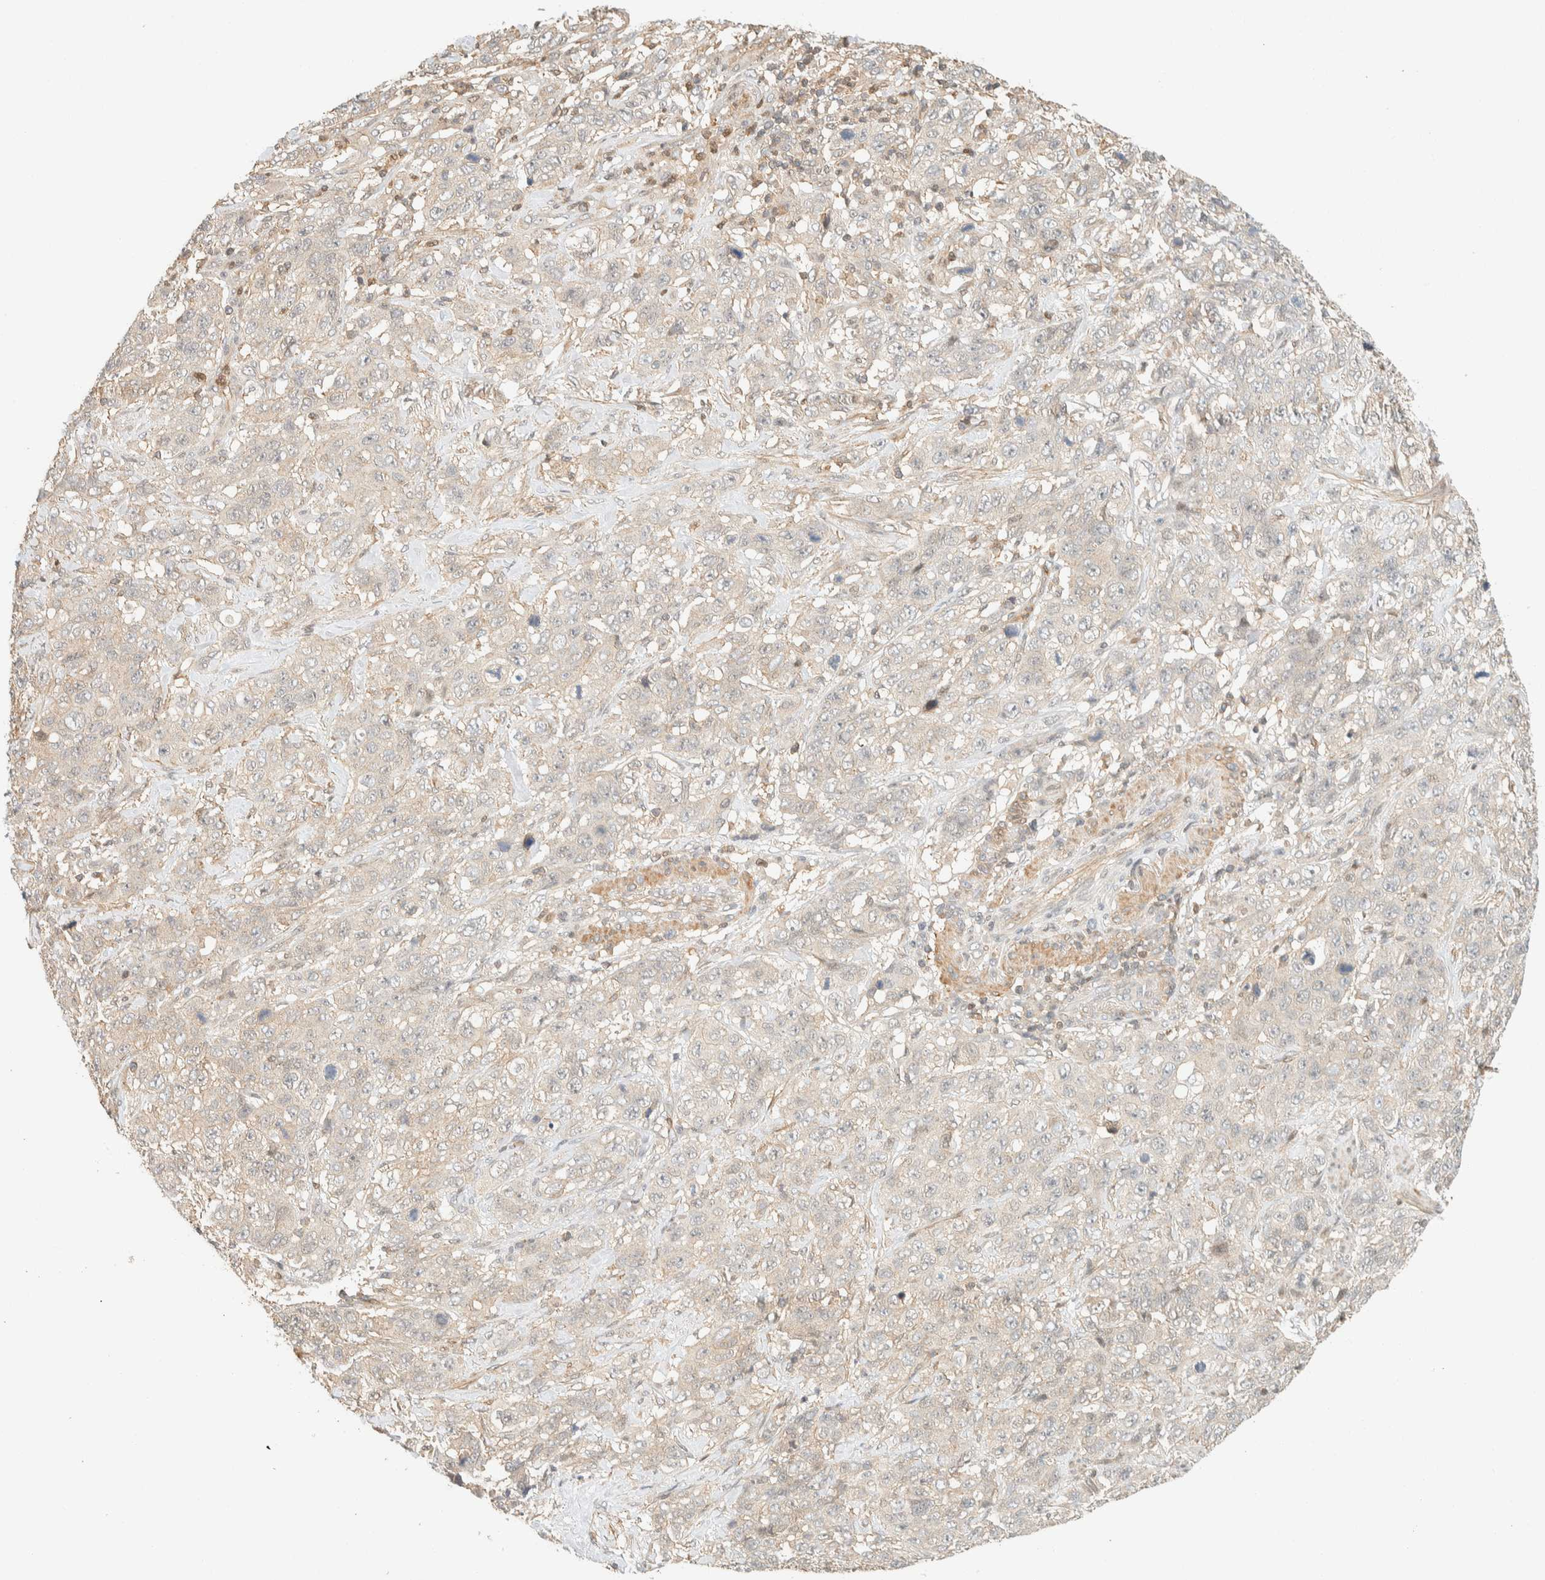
{"staining": {"intensity": "weak", "quantity": "<25%", "location": "cytoplasmic/membranous"}, "tissue": "stomach cancer", "cell_type": "Tumor cells", "image_type": "cancer", "snomed": [{"axis": "morphology", "description": "Adenocarcinoma, NOS"}, {"axis": "topography", "description": "Stomach"}], "caption": "A high-resolution histopathology image shows IHC staining of adenocarcinoma (stomach), which exhibits no significant positivity in tumor cells. (Brightfield microscopy of DAB IHC at high magnification).", "gene": "ARFGEF1", "patient": {"sex": "male", "age": 48}}